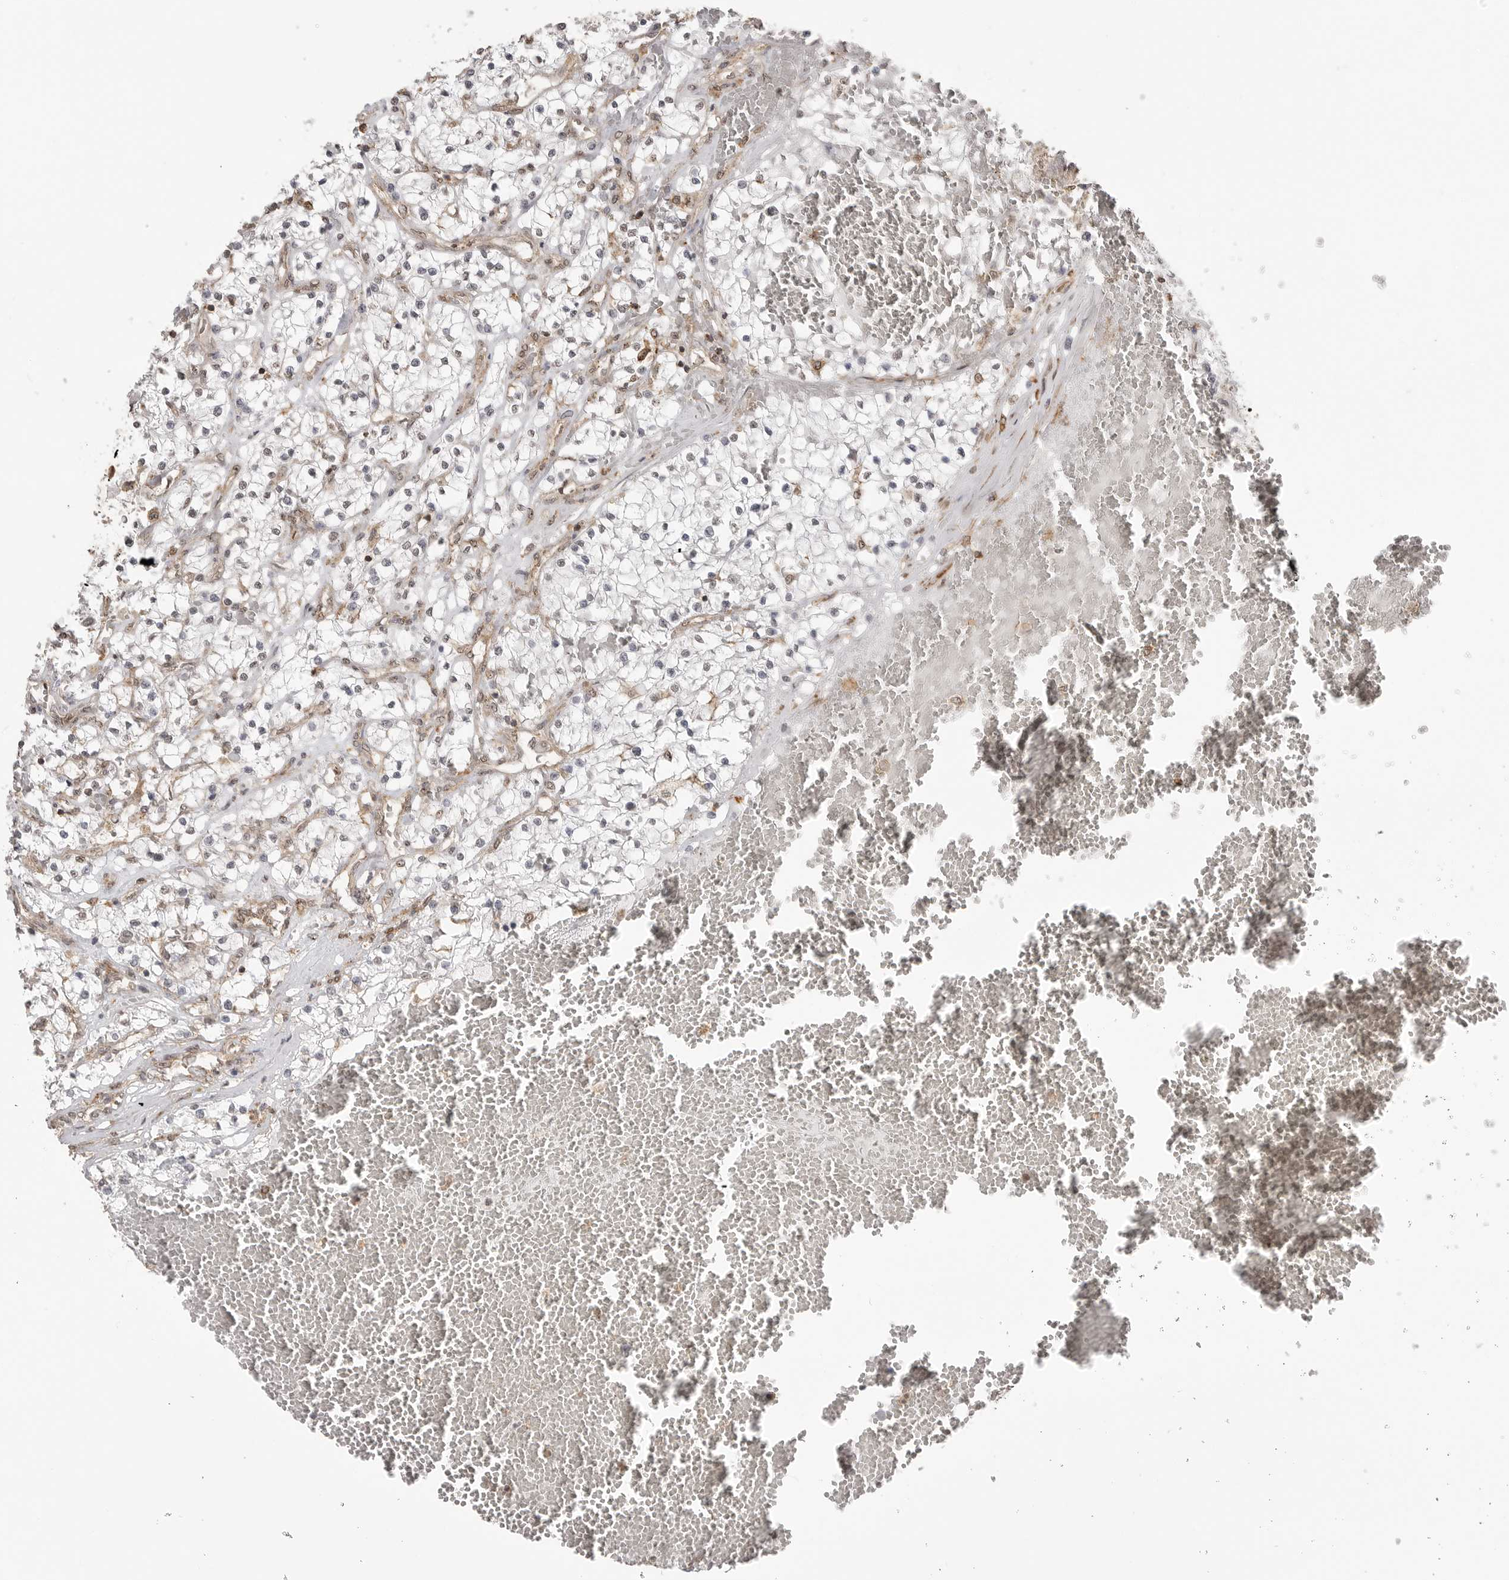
{"staining": {"intensity": "negative", "quantity": "none", "location": "none"}, "tissue": "renal cancer", "cell_type": "Tumor cells", "image_type": "cancer", "snomed": [{"axis": "morphology", "description": "Normal tissue, NOS"}, {"axis": "morphology", "description": "Adenocarcinoma, NOS"}, {"axis": "topography", "description": "Kidney"}], "caption": "A high-resolution image shows immunohistochemistry staining of adenocarcinoma (renal), which demonstrates no significant staining in tumor cells.", "gene": "GPC2", "patient": {"sex": "male", "age": 68}}